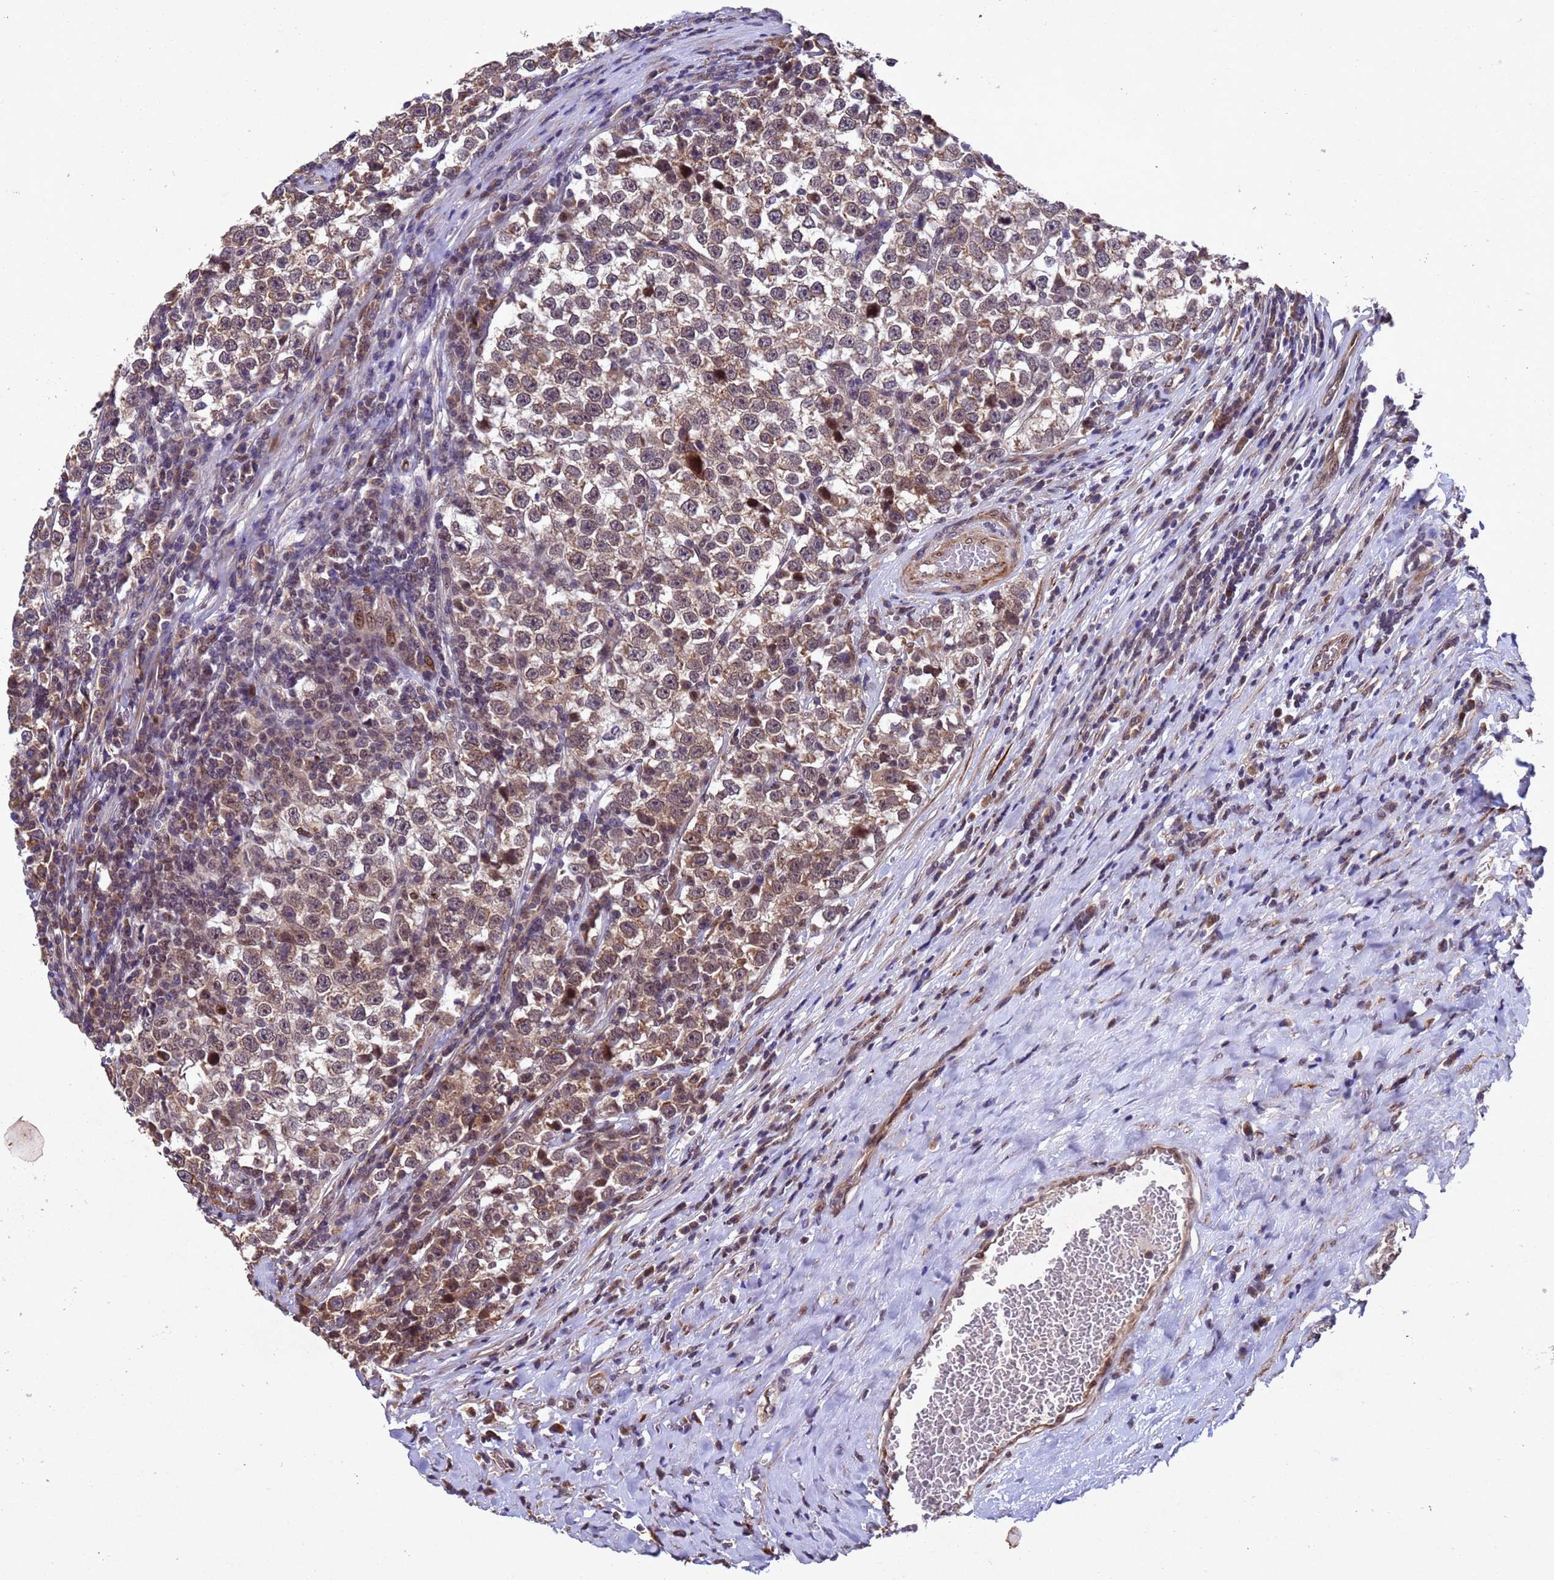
{"staining": {"intensity": "moderate", "quantity": "25%-75%", "location": "cytoplasmic/membranous,nuclear"}, "tissue": "testis cancer", "cell_type": "Tumor cells", "image_type": "cancer", "snomed": [{"axis": "morphology", "description": "Normal tissue, NOS"}, {"axis": "morphology", "description": "Seminoma, NOS"}, {"axis": "topography", "description": "Testis"}], "caption": "This is an image of immunohistochemistry staining of seminoma (testis), which shows moderate expression in the cytoplasmic/membranous and nuclear of tumor cells.", "gene": "TBK1", "patient": {"sex": "male", "age": 43}}